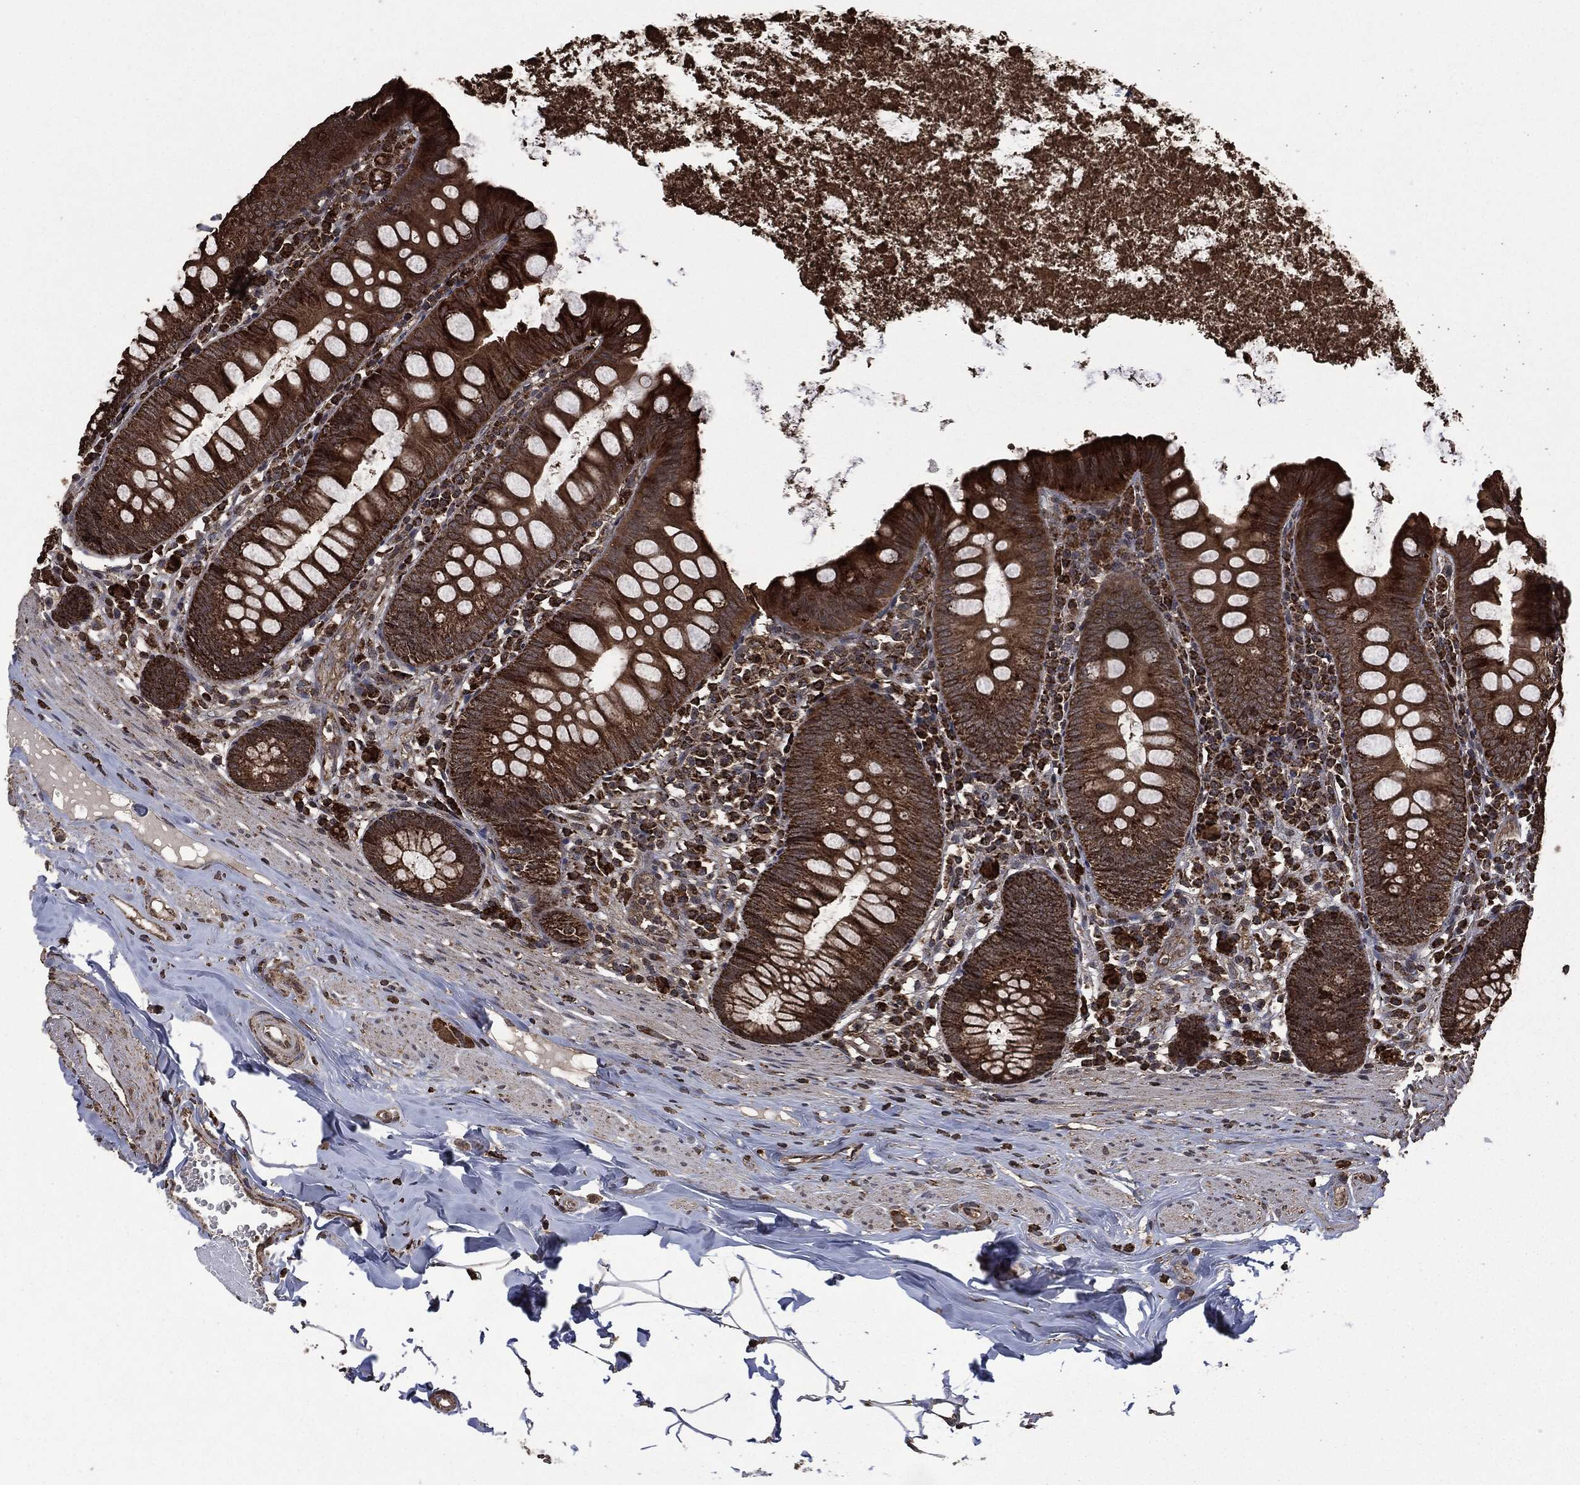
{"staining": {"intensity": "strong", "quantity": ">75%", "location": "cytoplasmic/membranous"}, "tissue": "appendix", "cell_type": "Glandular cells", "image_type": "normal", "snomed": [{"axis": "morphology", "description": "Normal tissue, NOS"}, {"axis": "topography", "description": "Appendix"}], "caption": "Brown immunohistochemical staining in benign human appendix demonstrates strong cytoplasmic/membranous positivity in about >75% of glandular cells.", "gene": "LIG3", "patient": {"sex": "female", "age": 82}}